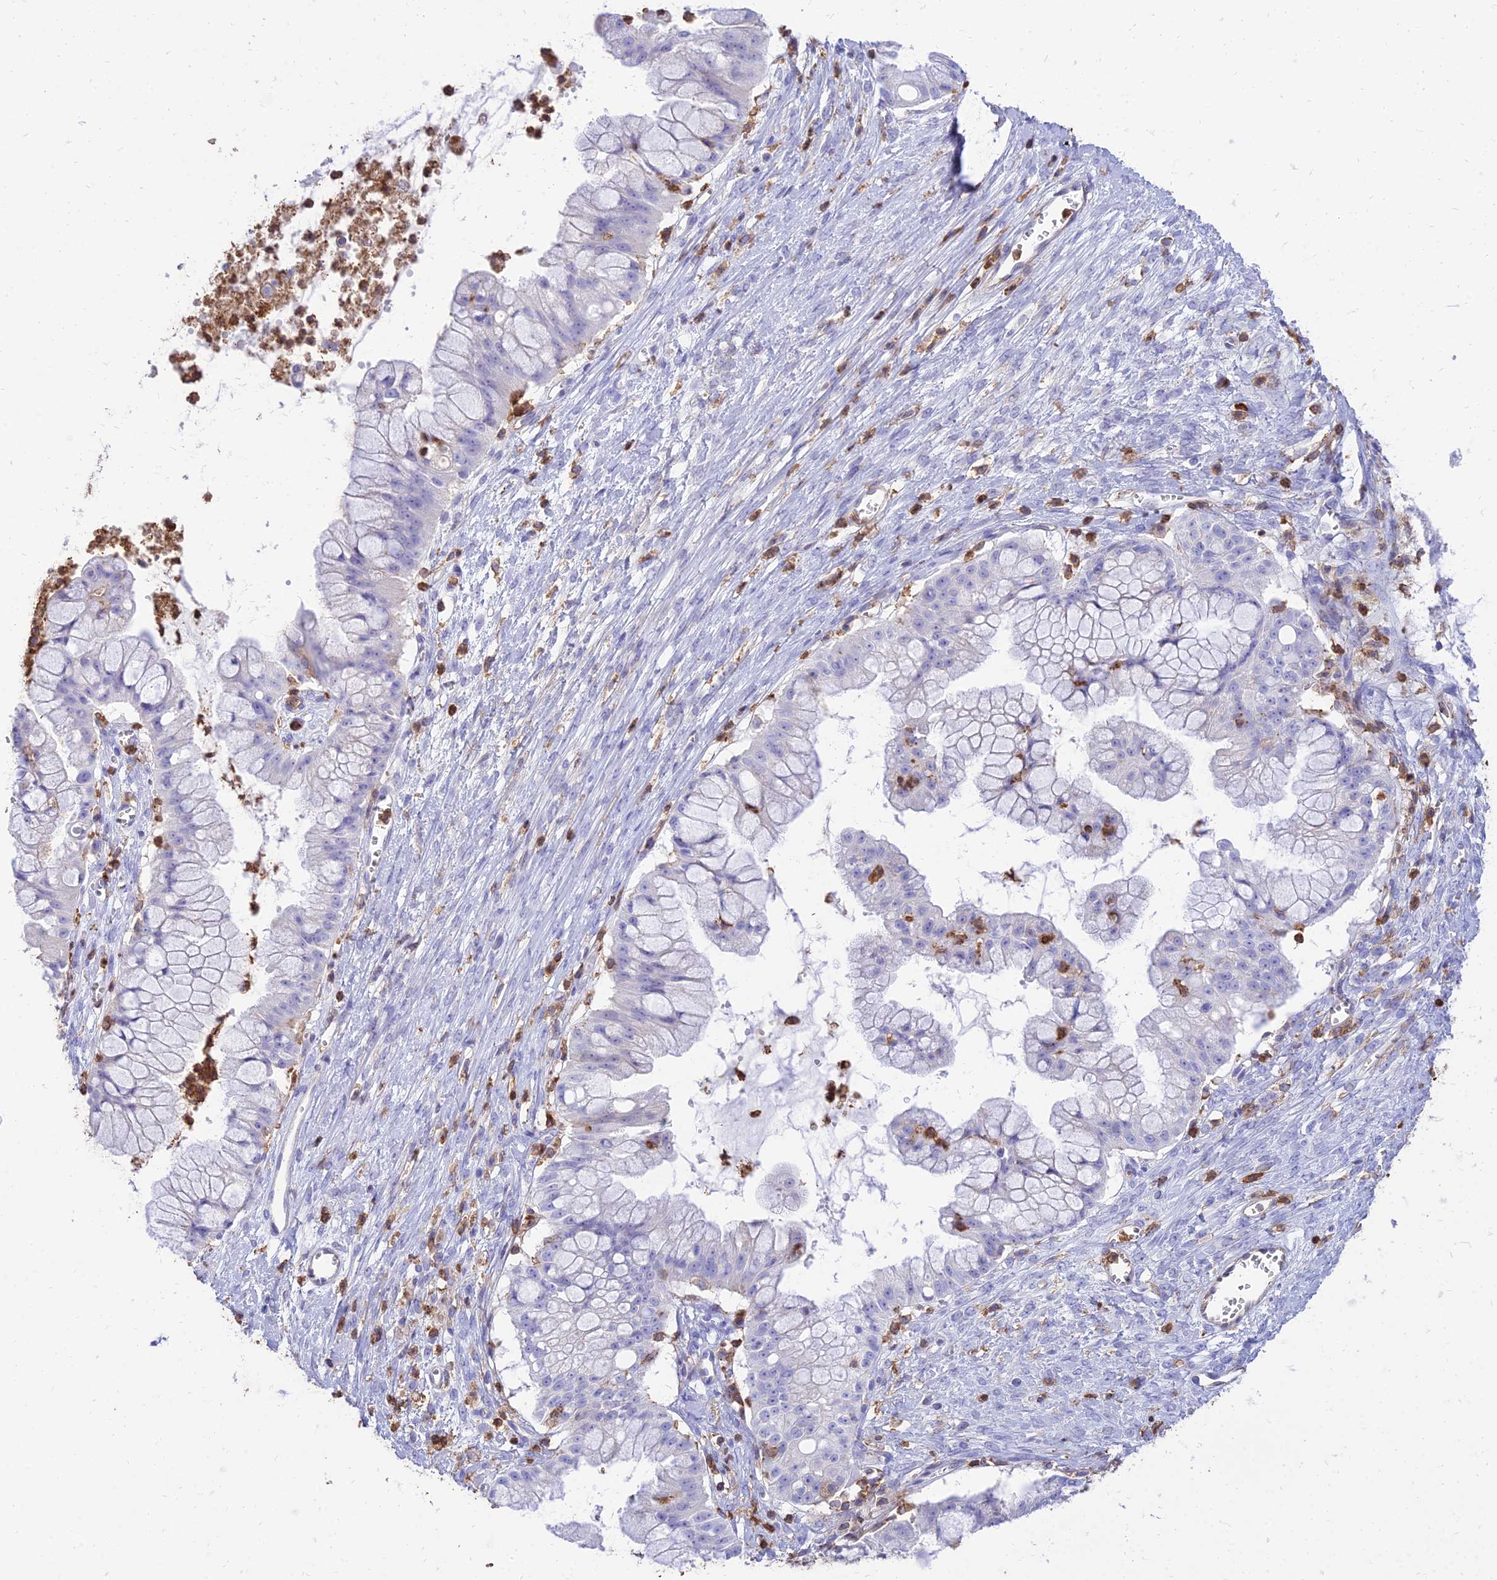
{"staining": {"intensity": "negative", "quantity": "none", "location": "none"}, "tissue": "ovarian cancer", "cell_type": "Tumor cells", "image_type": "cancer", "snomed": [{"axis": "morphology", "description": "Cystadenocarcinoma, mucinous, NOS"}, {"axis": "topography", "description": "Ovary"}], "caption": "A histopathology image of ovarian mucinous cystadenocarcinoma stained for a protein shows no brown staining in tumor cells.", "gene": "SREK1IP1", "patient": {"sex": "female", "age": 70}}